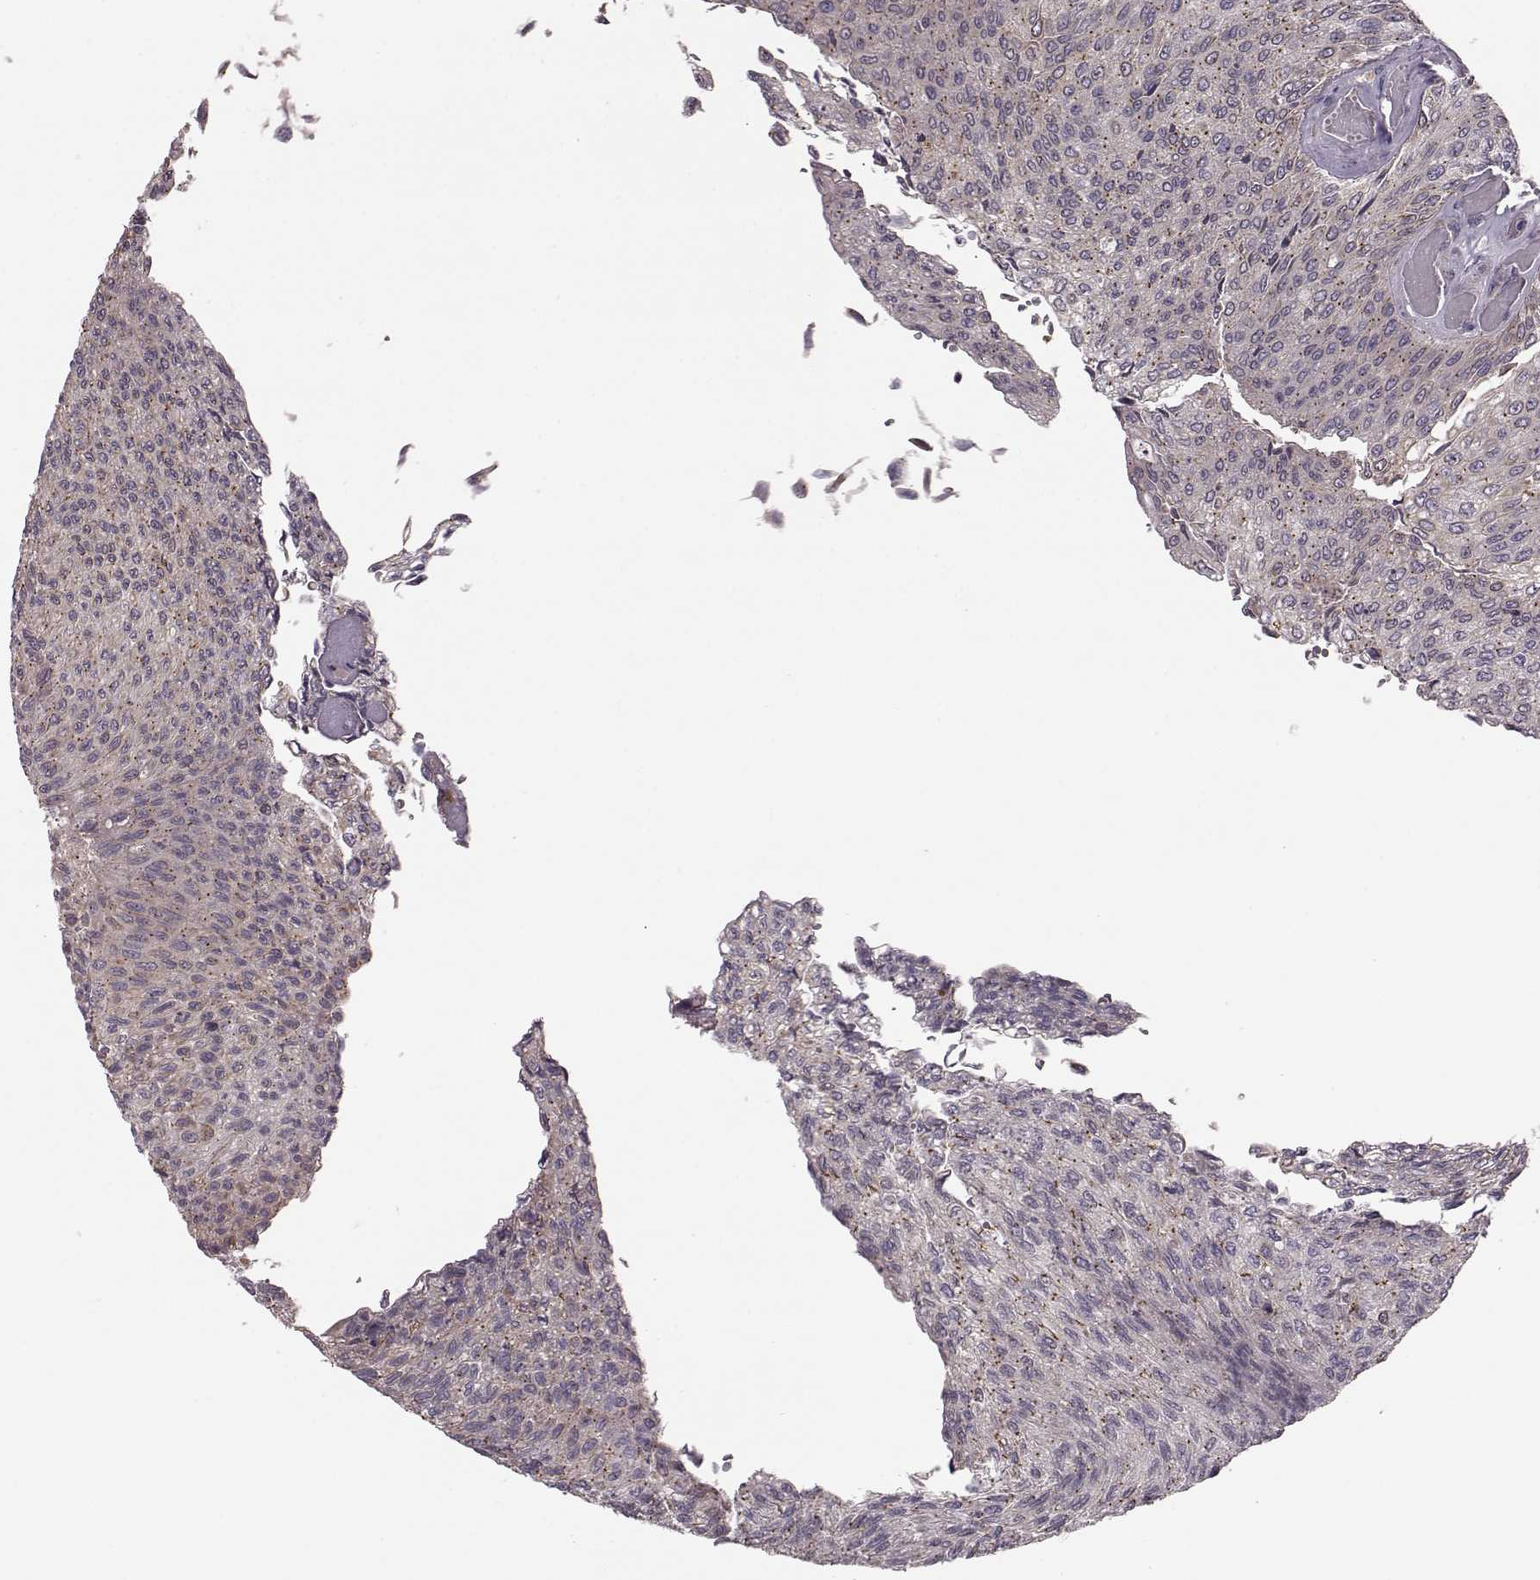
{"staining": {"intensity": "moderate", "quantity": "<25%", "location": "cytoplasmic/membranous"}, "tissue": "urothelial cancer", "cell_type": "Tumor cells", "image_type": "cancer", "snomed": [{"axis": "morphology", "description": "Urothelial carcinoma, Low grade"}, {"axis": "topography", "description": "Ureter, NOS"}, {"axis": "topography", "description": "Urinary bladder"}], "caption": "Moderate cytoplasmic/membranous staining is identified in about <25% of tumor cells in urothelial cancer. (DAB IHC with brightfield microscopy, high magnification).", "gene": "NTF3", "patient": {"sex": "male", "age": 78}}